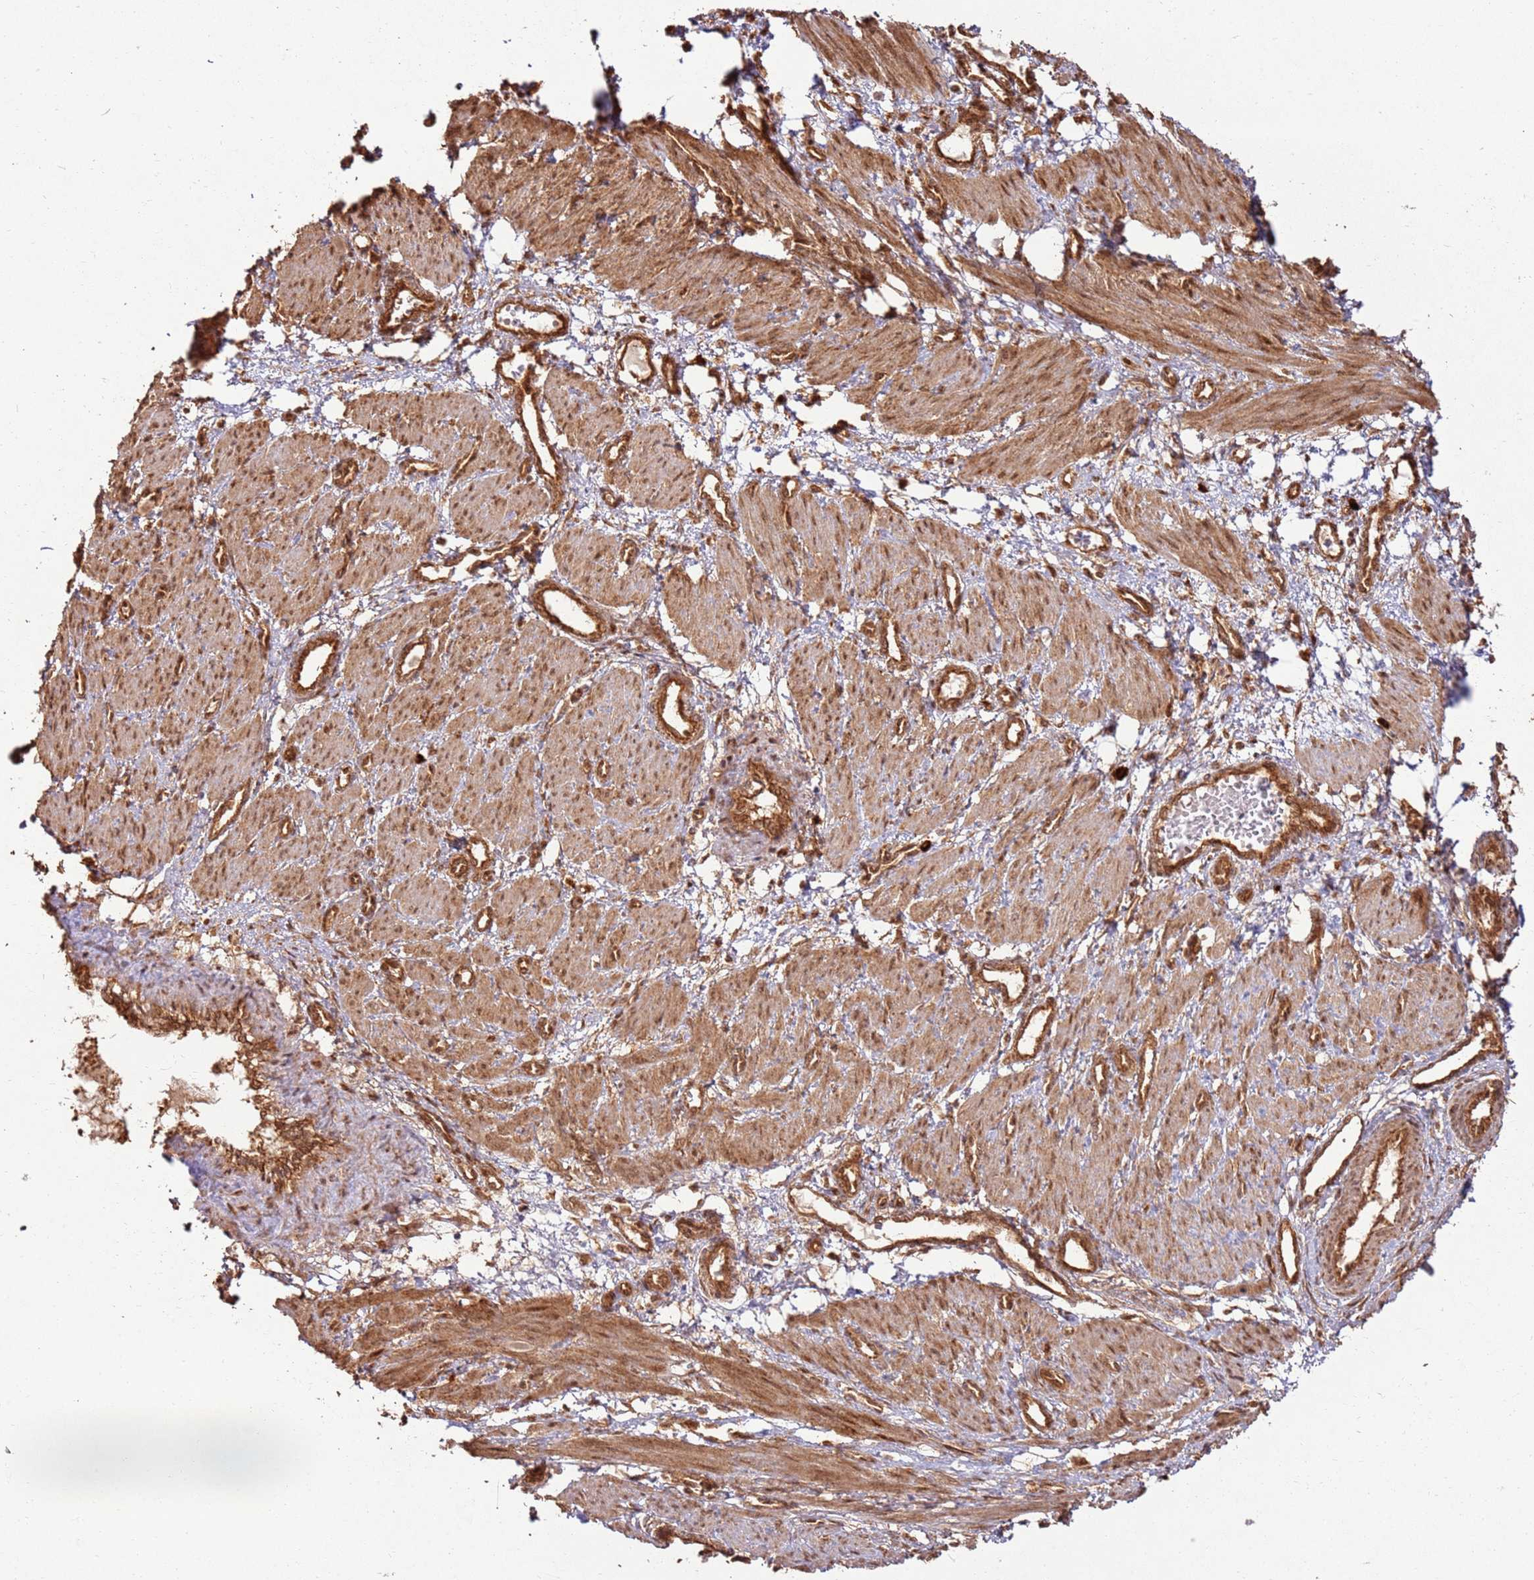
{"staining": {"intensity": "moderate", "quantity": ">75%", "location": "cytoplasmic/membranous,nuclear"}, "tissue": "smooth muscle", "cell_type": "Smooth muscle cells", "image_type": "normal", "snomed": [{"axis": "morphology", "description": "Normal tissue, NOS"}, {"axis": "topography", "description": "Endometrium"}], "caption": "About >75% of smooth muscle cells in benign smooth muscle reveal moderate cytoplasmic/membranous,nuclear protein positivity as visualized by brown immunohistochemical staining.", "gene": "TBC1D13", "patient": {"sex": "female", "age": 33}}